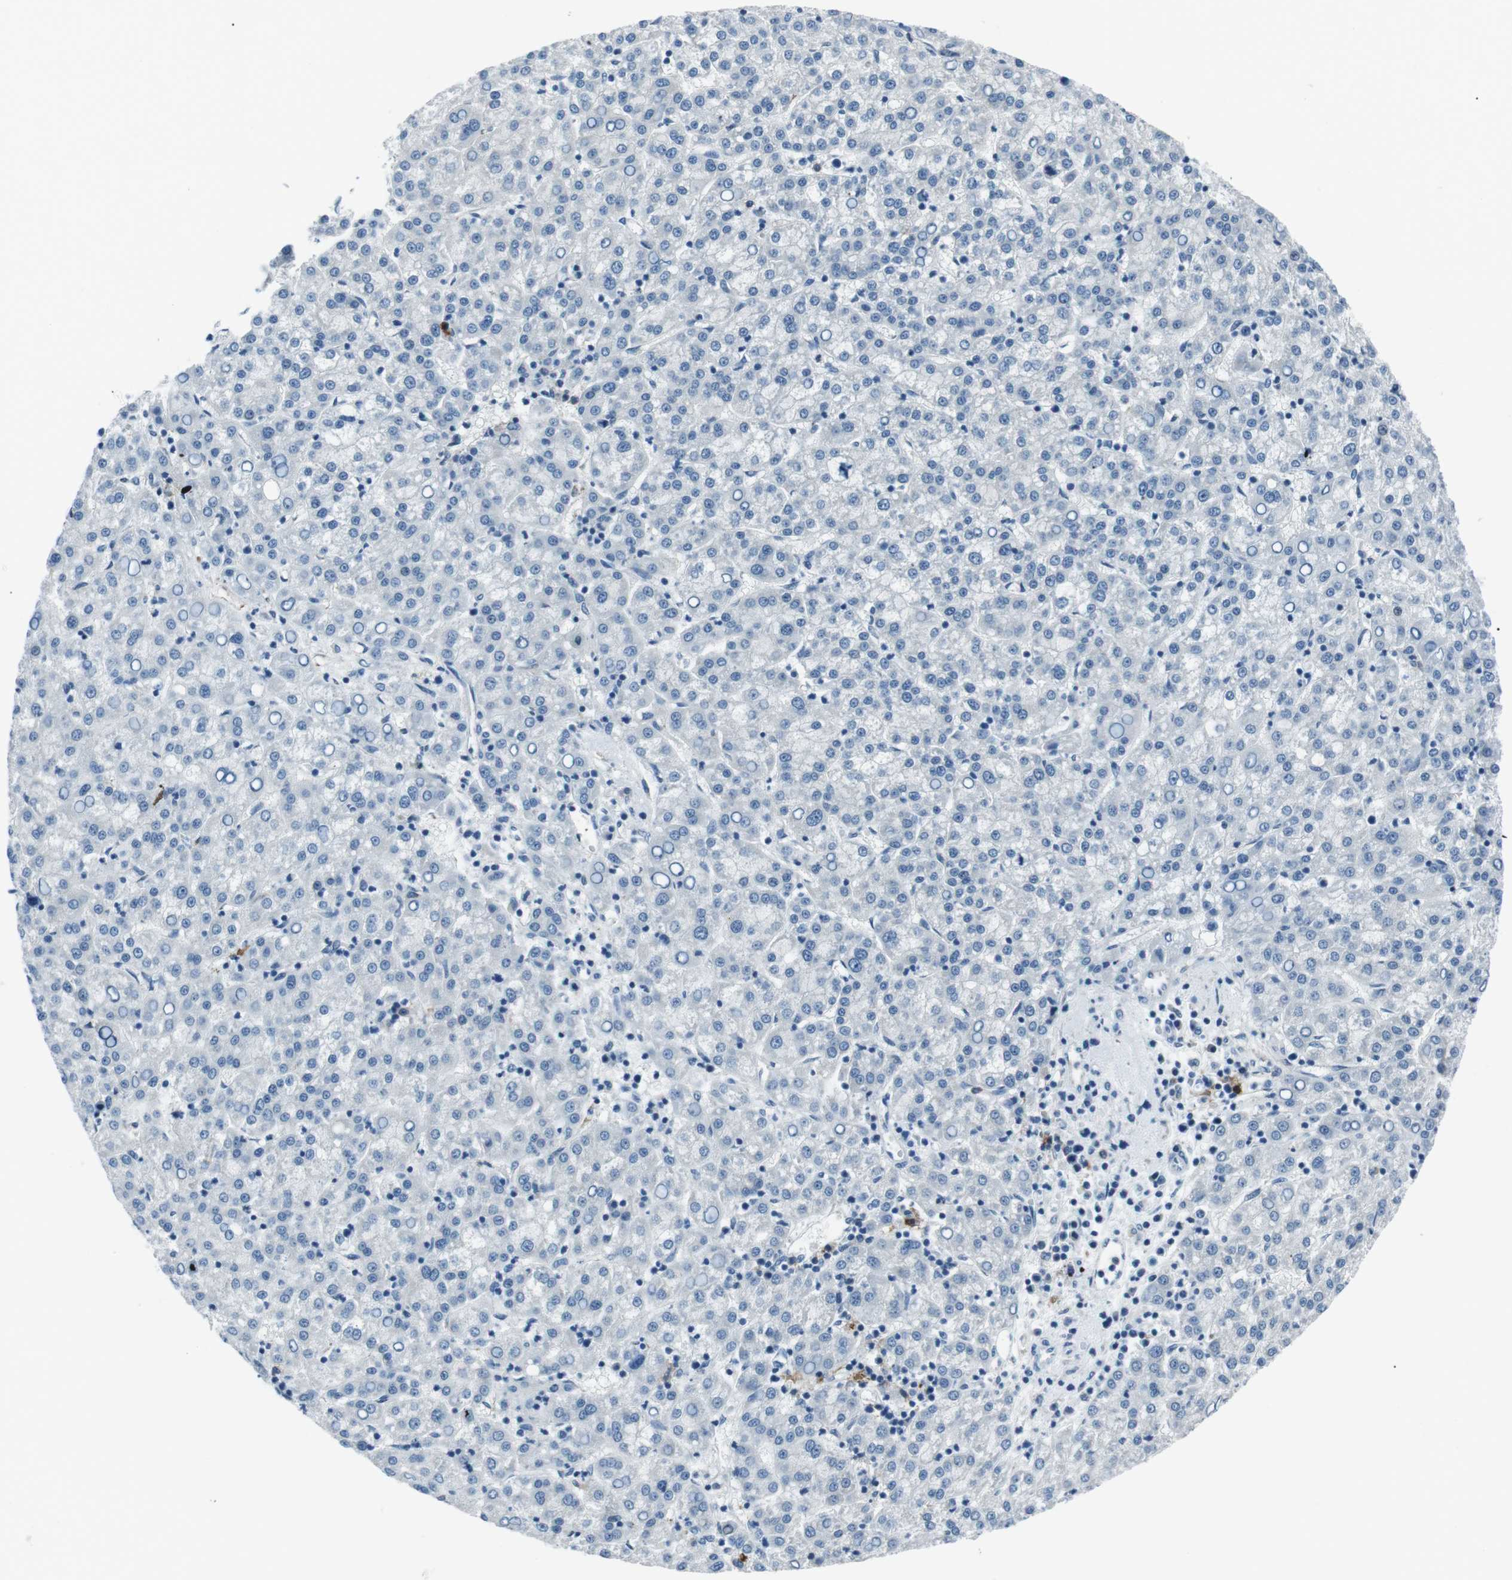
{"staining": {"intensity": "negative", "quantity": "none", "location": "none"}, "tissue": "liver cancer", "cell_type": "Tumor cells", "image_type": "cancer", "snomed": [{"axis": "morphology", "description": "Carcinoma, Hepatocellular, NOS"}, {"axis": "topography", "description": "Liver"}], "caption": "A micrograph of liver cancer (hepatocellular carcinoma) stained for a protein reveals no brown staining in tumor cells. (DAB (3,3'-diaminobenzidine) immunohistochemistry (IHC) with hematoxylin counter stain).", "gene": "CSF2RA", "patient": {"sex": "female", "age": 58}}